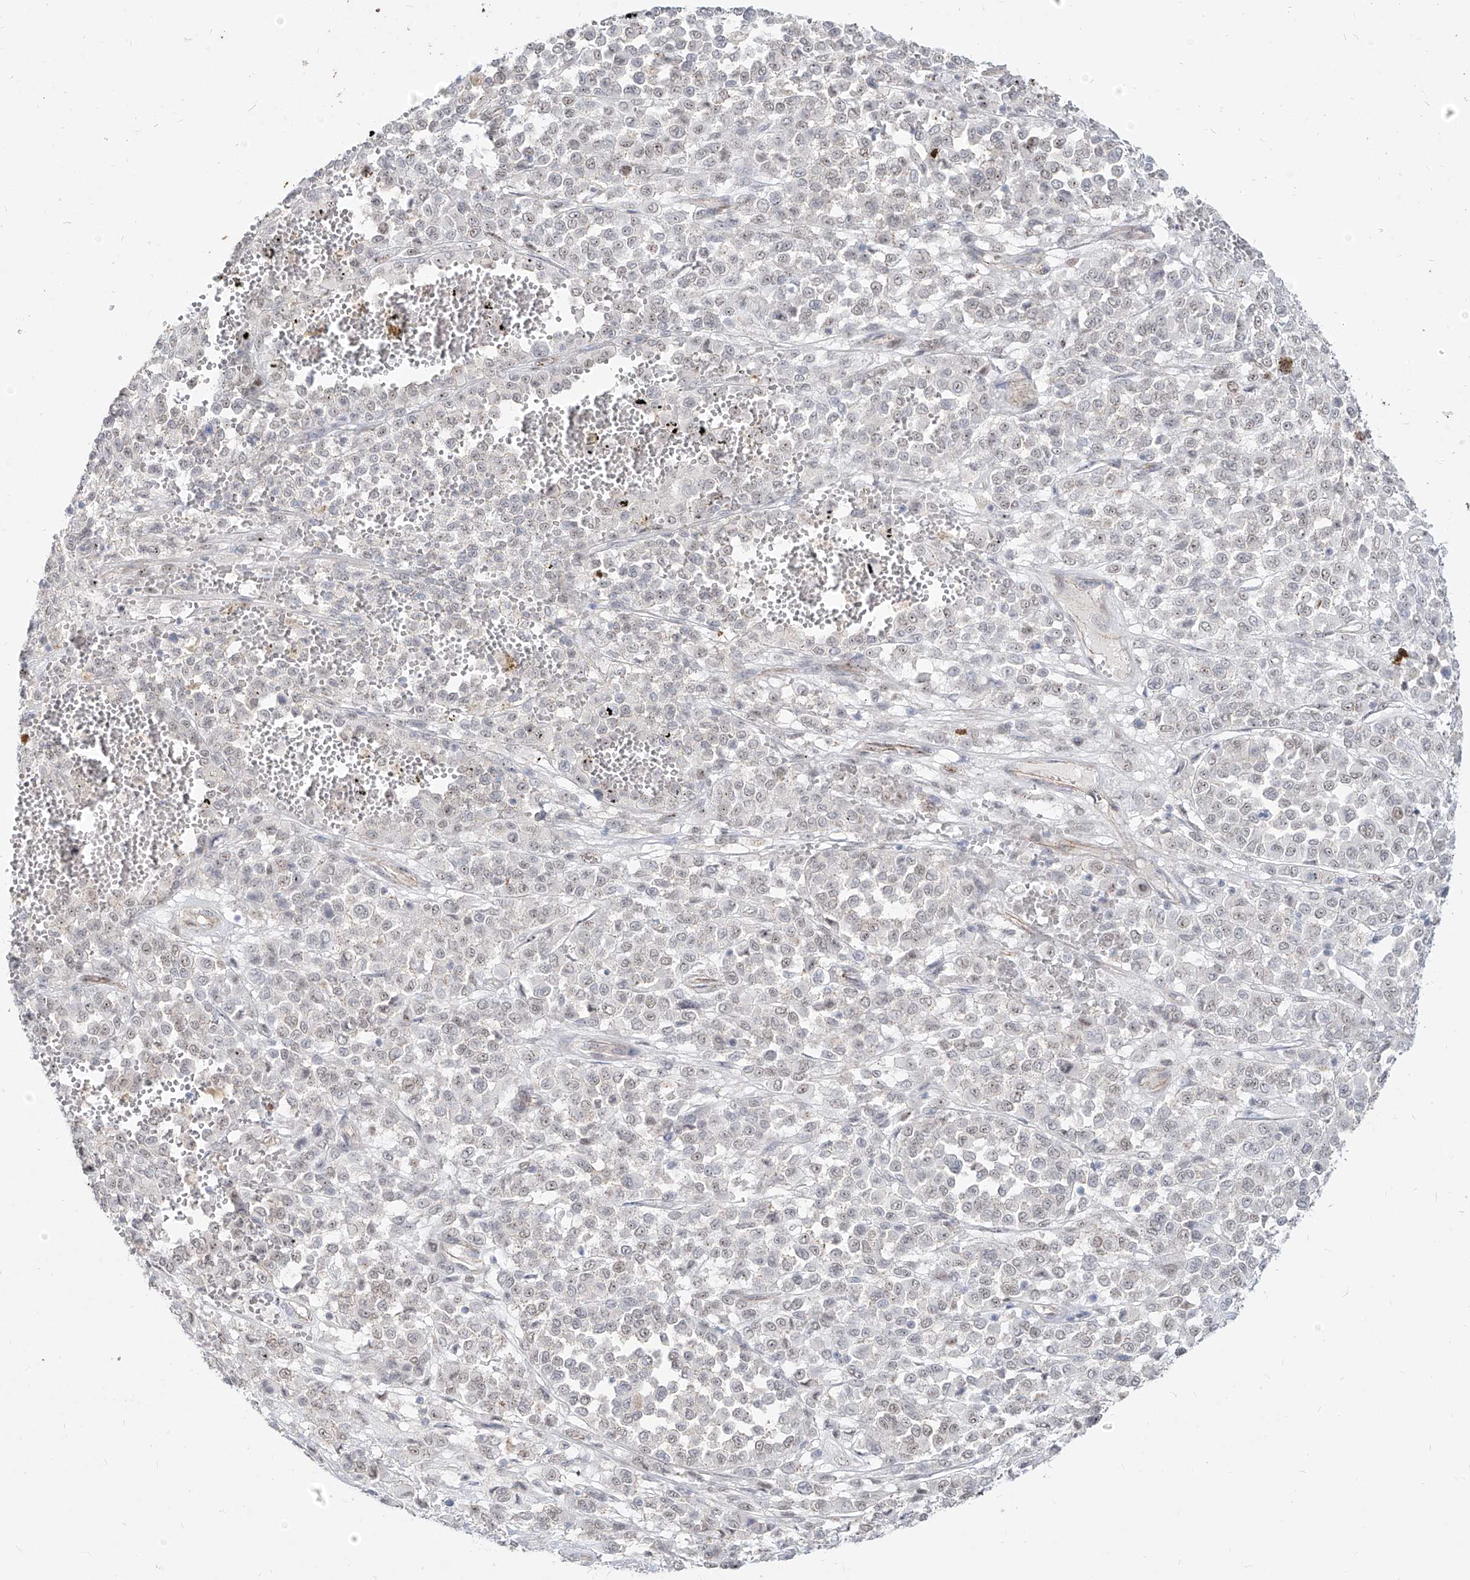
{"staining": {"intensity": "negative", "quantity": "none", "location": "none"}, "tissue": "melanoma", "cell_type": "Tumor cells", "image_type": "cancer", "snomed": [{"axis": "morphology", "description": "Malignant melanoma, Metastatic site"}, {"axis": "topography", "description": "Pancreas"}], "caption": "Malignant melanoma (metastatic site) was stained to show a protein in brown. There is no significant positivity in tumor cells.", "gene": "ZNF710", "patient": {"sex": "female", "age": 30}}